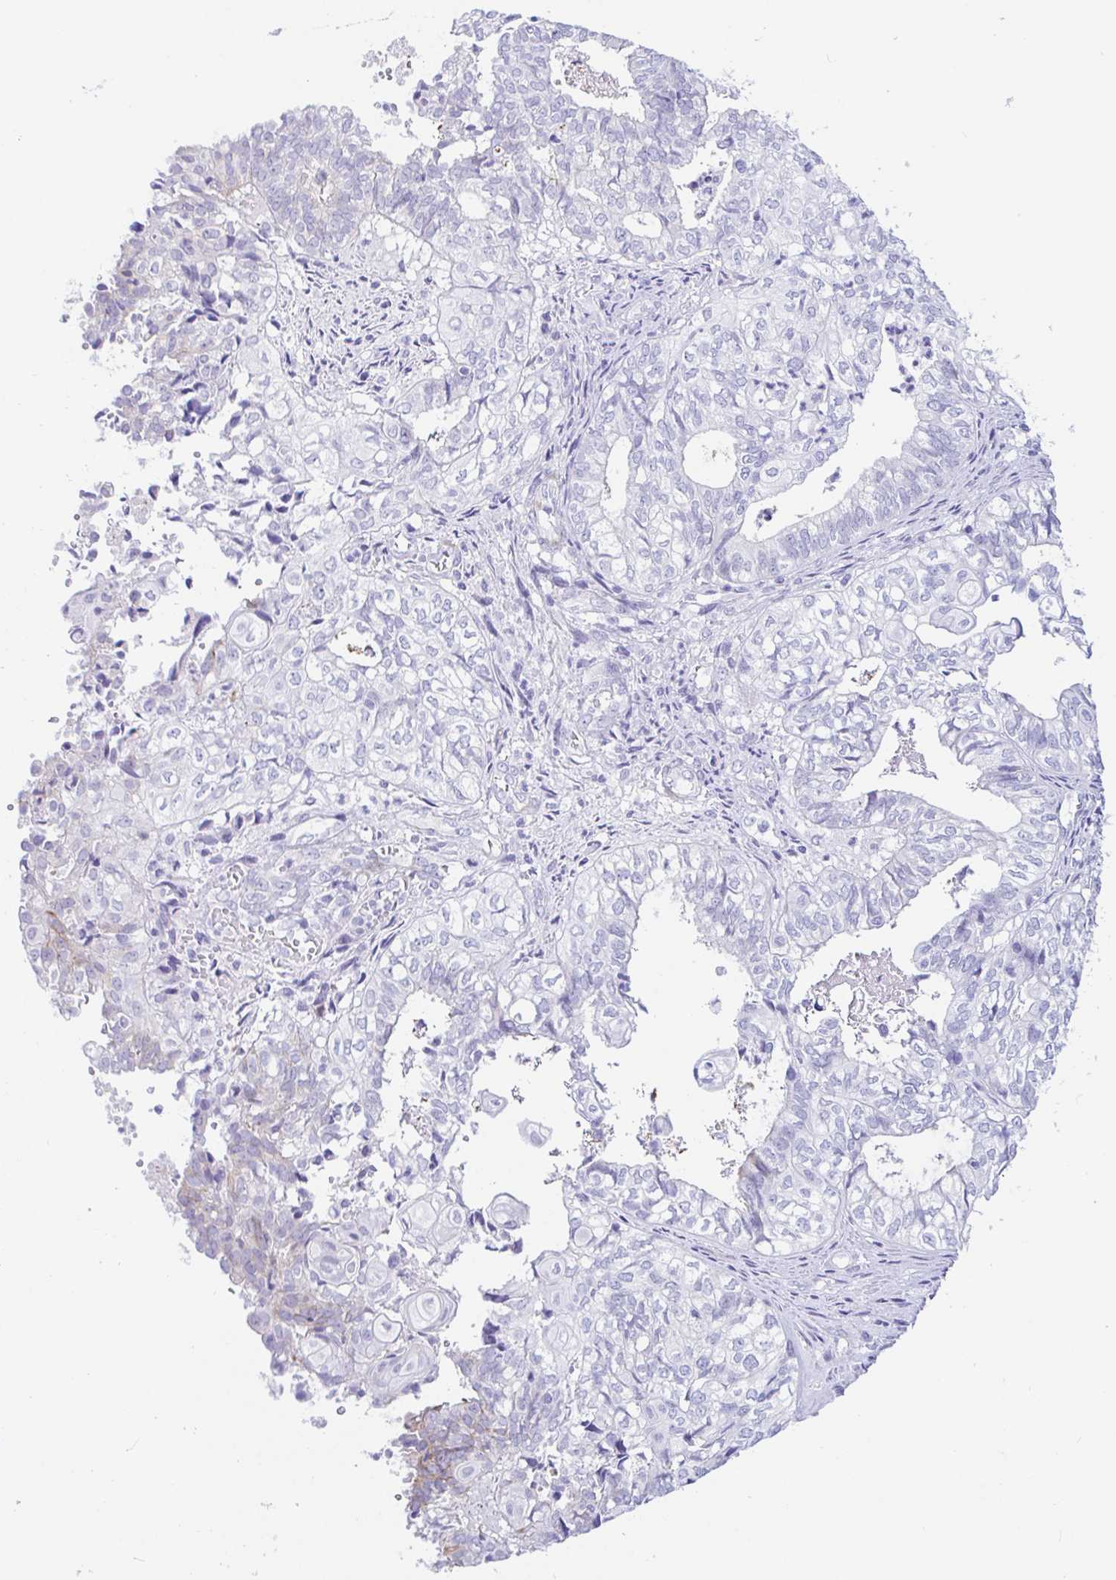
{"staining": {"intensity": "negative", "quantity": "none", "location": "none"}, "tissue": "ovarian cancer", "cell_type": "Tumor cells", "image_type": "cancer", "snomed": [{"axis": "morphology", "description": "Carcinoma, endometroid"}, {"axis": "topography", "description": "Ovary"}], "caption": "The micrograph reveals no staining of tumor cells in endometroid carcinoma (ovarian).", "gene": "PINLYP", "patient": {"sex": "female", "age": 64}}